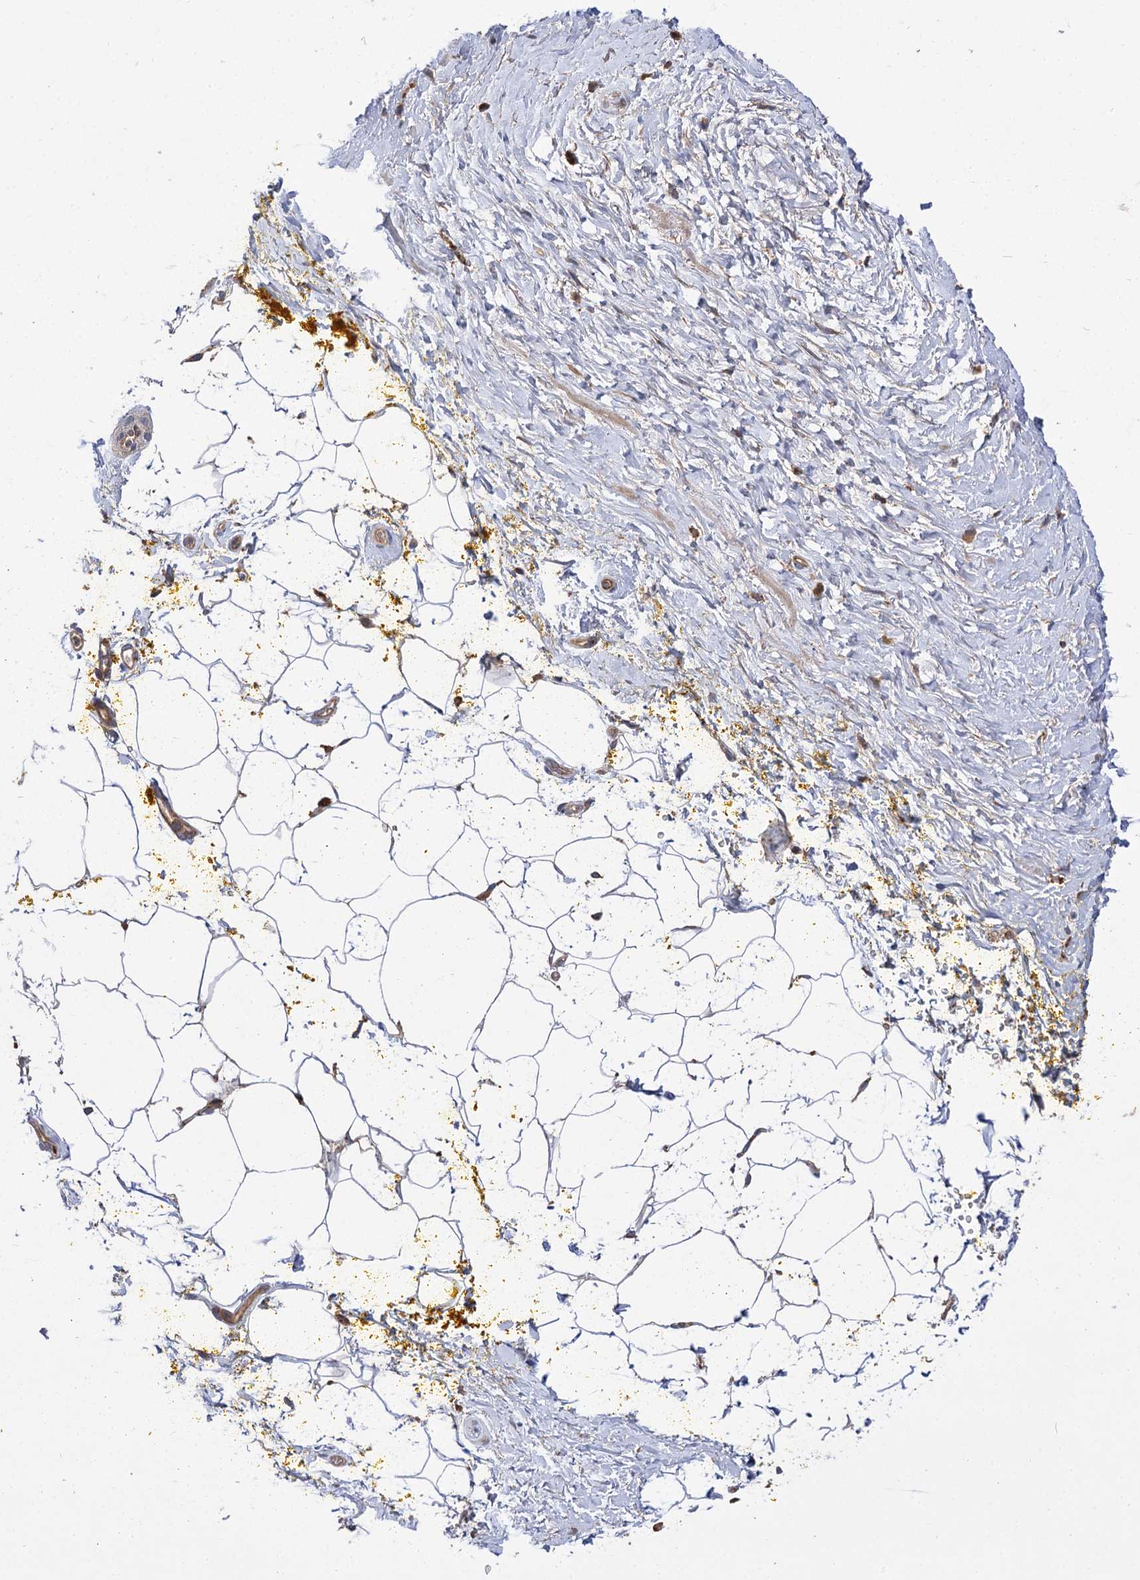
{"staining": {"intensity": "negative", "quantity": "none", "location": "none"}, "tissue": "adipose tissue", "cell_type": "Adipocytes", "image_type": "normal", "snomed": [{"axis": "morphology", "description": "Normal tissue, NOS"}, {"axis": "morphology", "description": "Adenocarcinoma, Low grade"}, {"axis": "topography", "description": "Prostate"}, {"axis": "topography", "description": "Peripheral nerve tissue"}], "caption": "Human adipose tissue stained for a protein using immunohistochemistry exhibits no staining in adipocytes.", "gene": "PATL1", "patient": {"sex": "male", "age": 63}}